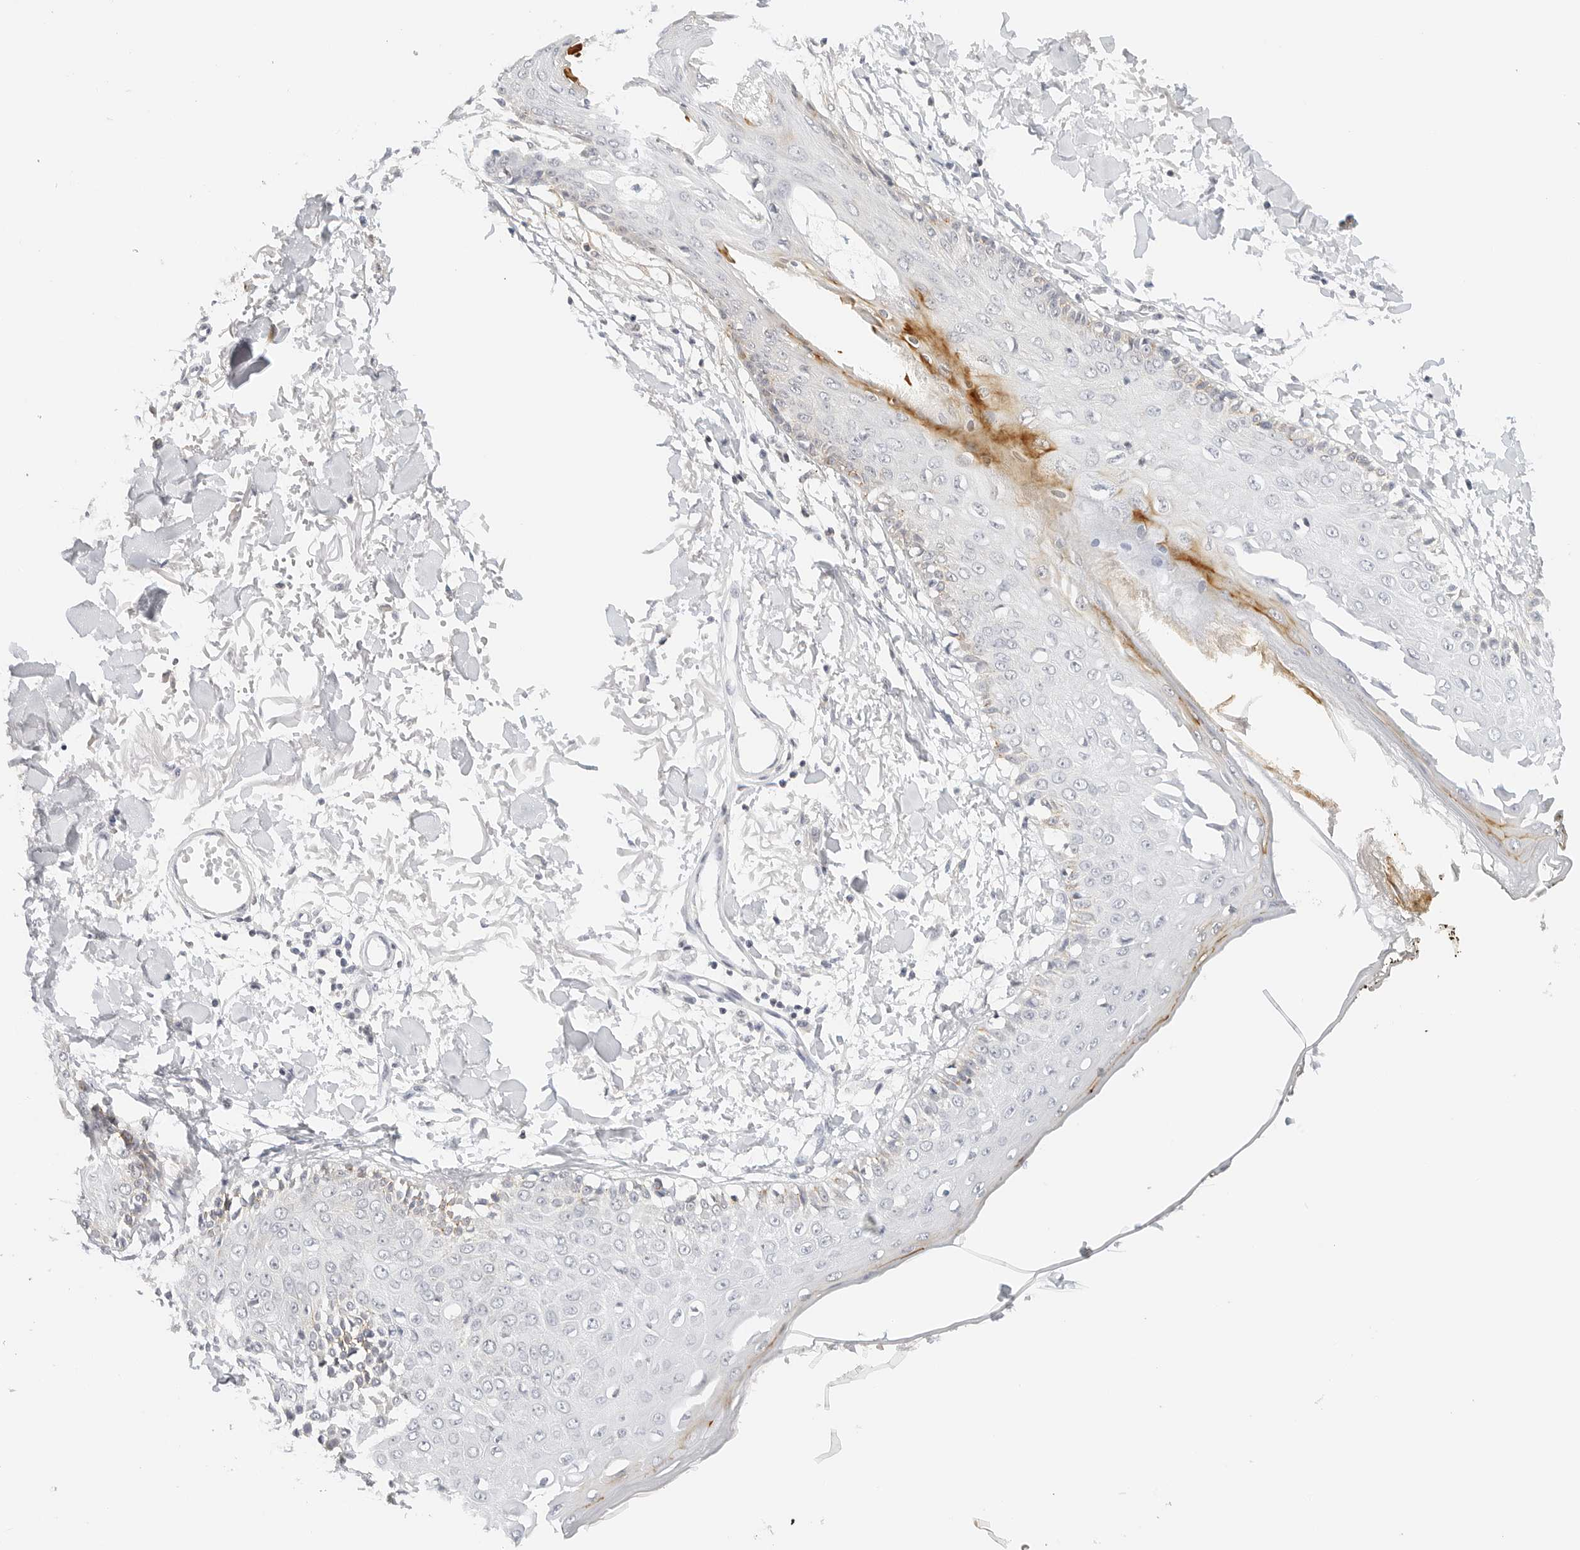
{"staining": {"intensity": "negative", "quantity": "none", "location": "none"}, "tissue": "skin", "cell_type": "Fibroblasts", "image_type": "normal", "snomed": [{"axis": "morphology", "description": "Normal tissue, NOS"}, {"axis": "morphology", "description": "Squamous cell carcinoma, NOS"}, {"axis": "topography", "description": "Skin"}, {"axis": "topography", "description": "Peripheral nerve tissue"}], "caption": "This is an immunohistochemistry photomicrograph of benign human skin. There is no staining in fibroblasts.", "gene": "PCDH19", "patient": {"sex": "male", "age": 83}}